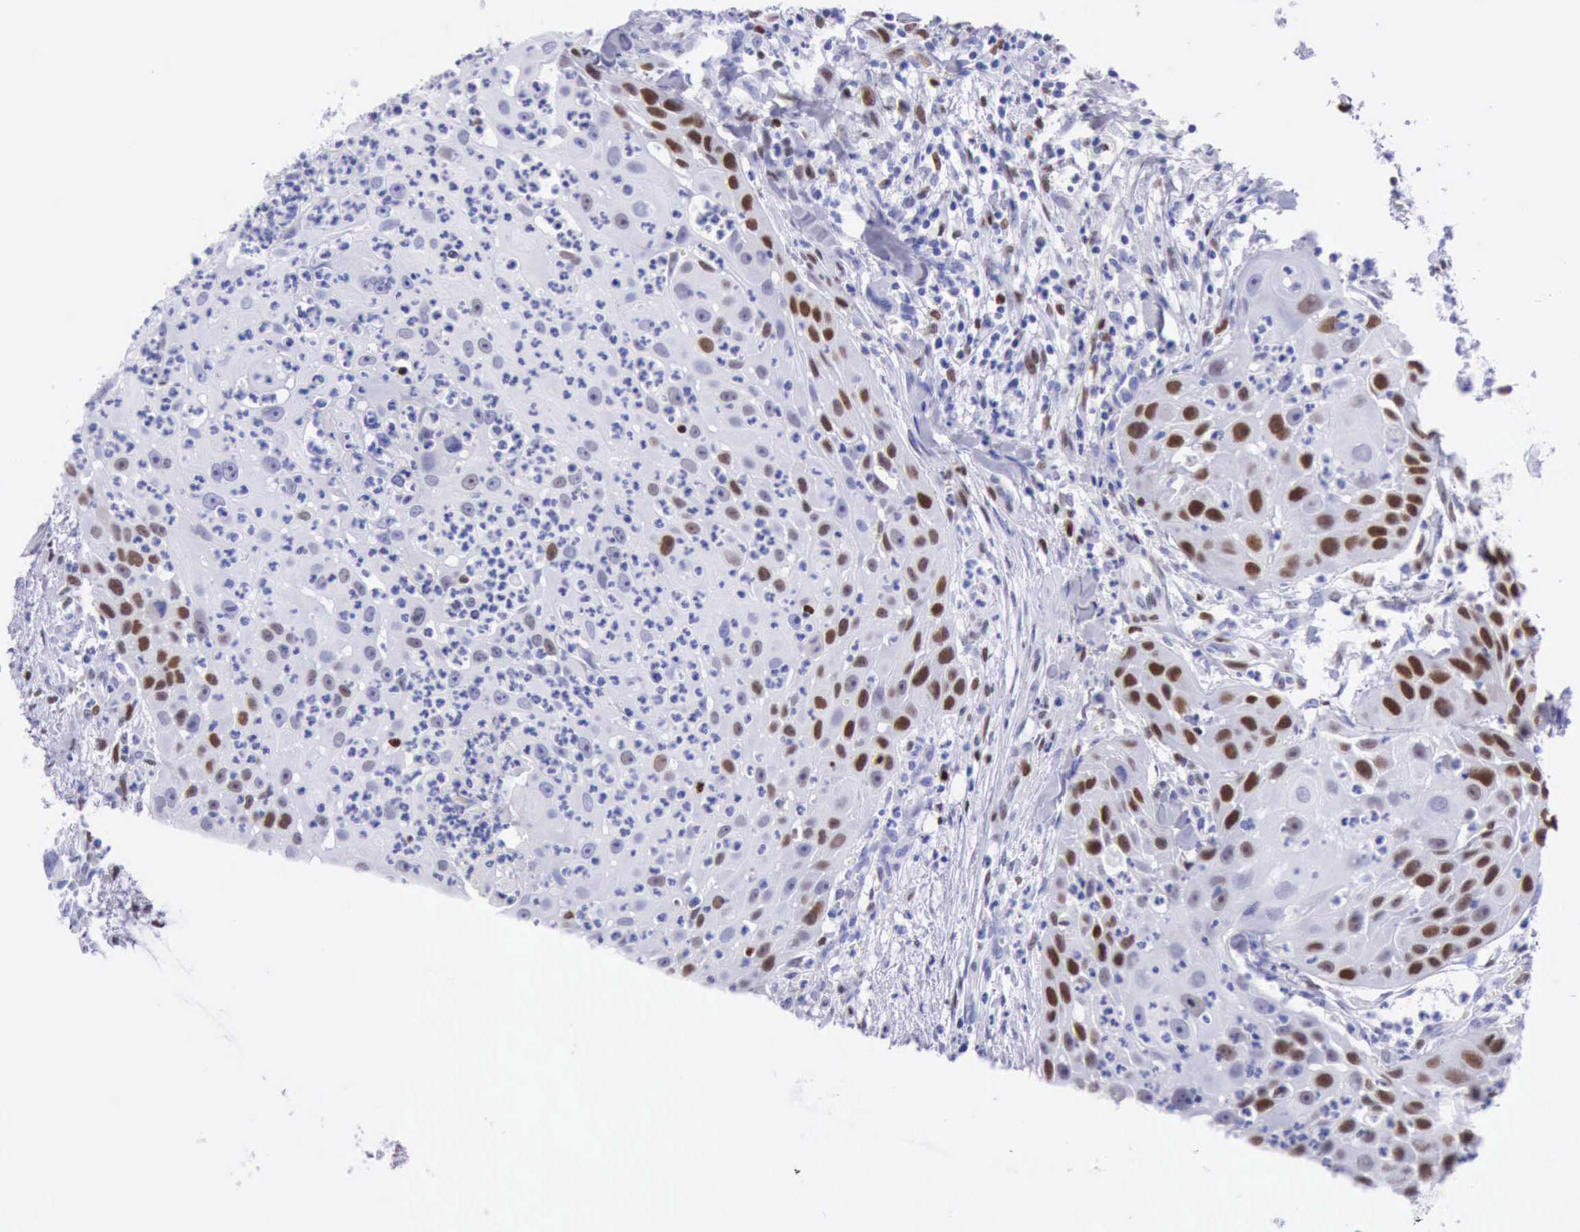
{"staining": {"intensity": "strong", "quantity": "<25%", "location": "nuclear"}, "tissue": "head and neck cancer", "cell_type": "Tumor cells", "image_type": "cancer", "snomed": [{"axis": "morphology", "description": "Squamous cell carcinoma, NOS"}, {"axis": "topography", "description": "Head-Neck"}], "caption": "Approximately <25% of tumor cells in head and neck cancer (squamous cell carcinoma) display strong nuclear protein positivity as visualized by brown immunohistochemical staining.", "gene": "MCM2", "patient": {"sex": "male", "age": 64}}